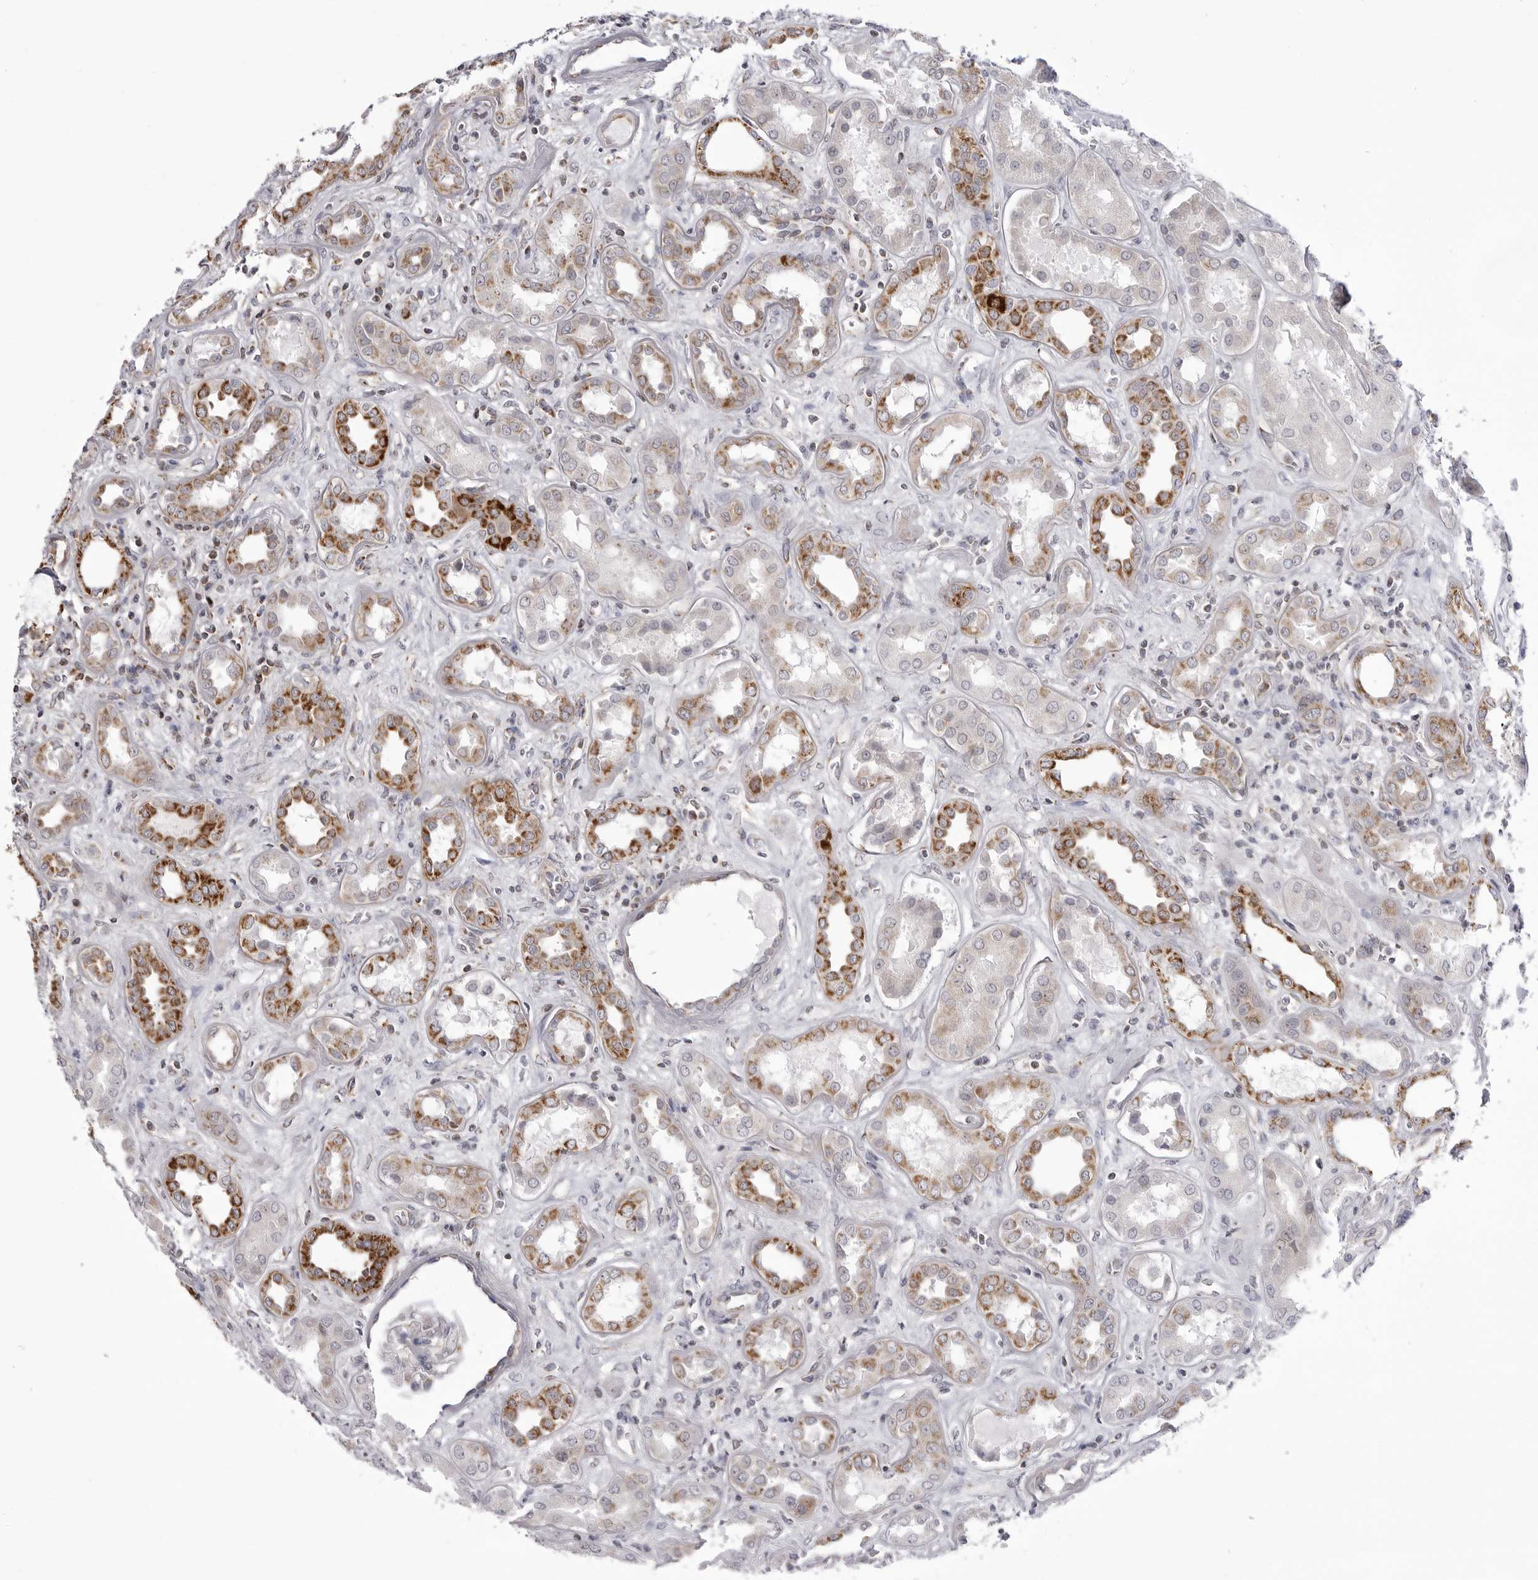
{"staining": {"intensity": "negative", "quantity": "none", "location": "none"}, "tissue": "kidney", "cell_type": "Cells in glomeruli", "image_type": "normal", "snomed": [{"axis": "morphology", "description": "Normal tissue, NOS"}, {"axis": "topography", "description": "Kidney"}], "caption": "Cells in glomeruli show no significant expression in benign kidney. (DAB (3,3'-diaminobenzidine) immunohistochemistry (IHC) with hematoxylin counter stain).", "gene": "TUFM", "patient": {"sex": "male", "age": 59}}